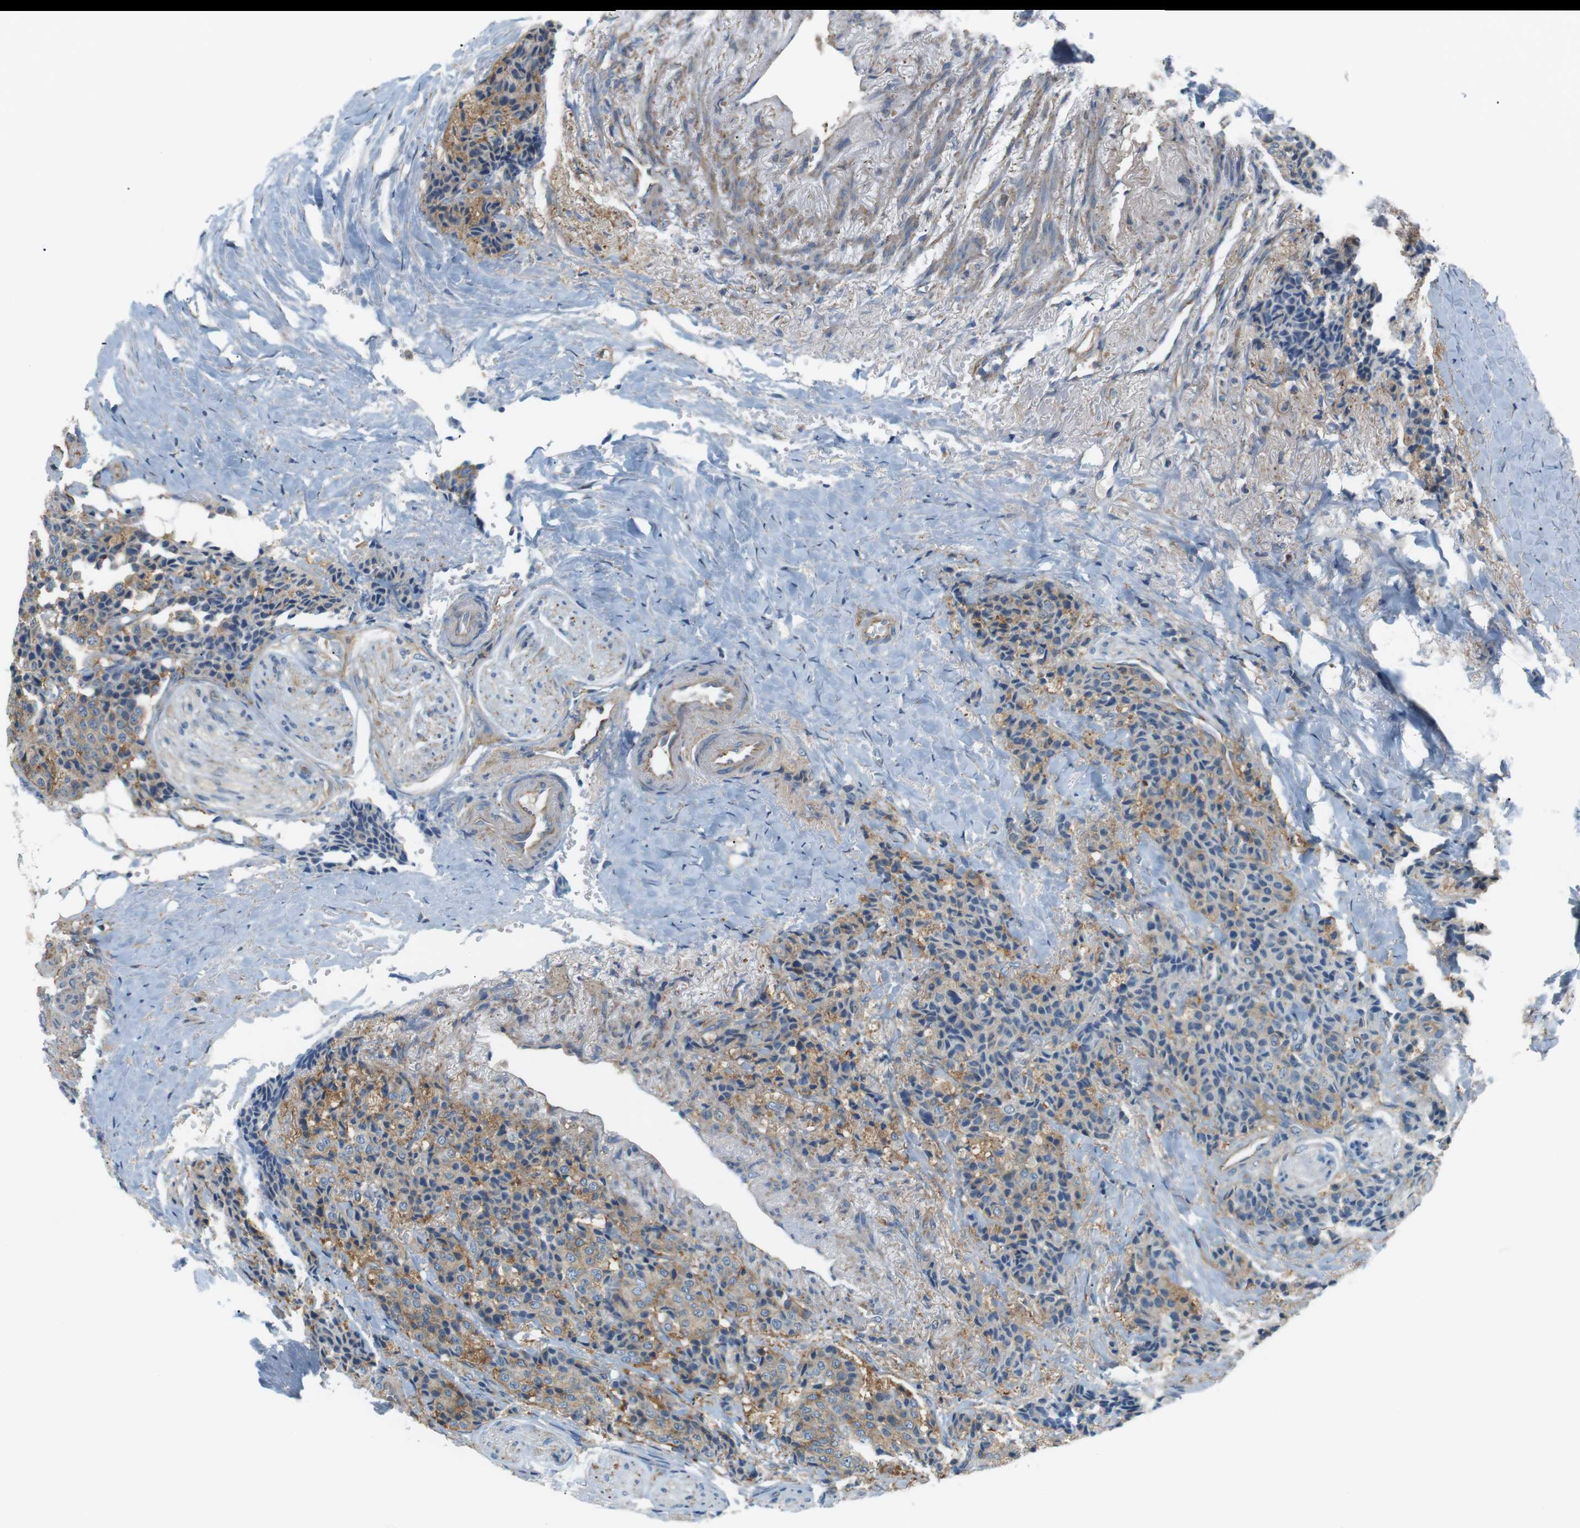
{"staining": {"intensity": "moderate", "quantity": "25%-75%", "location": "cytoplasmic/membranous"}, "tissue": "carcinoid", "cell_type": "Tumor cells", "image_type": "cancer", "snomed": [{"axis": "morphology", "description": "Carcinoid, malignant, NOS"}, {"axis": "topography", "description": "Colon"}], "caption": "Immunohistochemistry of human carcinoid (malignant) reveals medium levels of moderate cytoplasmic/membranous positivity in about 25%-75% of tumor cells.", "gene": "PEPD", "patient": {"sex": "female", "age": 61}}